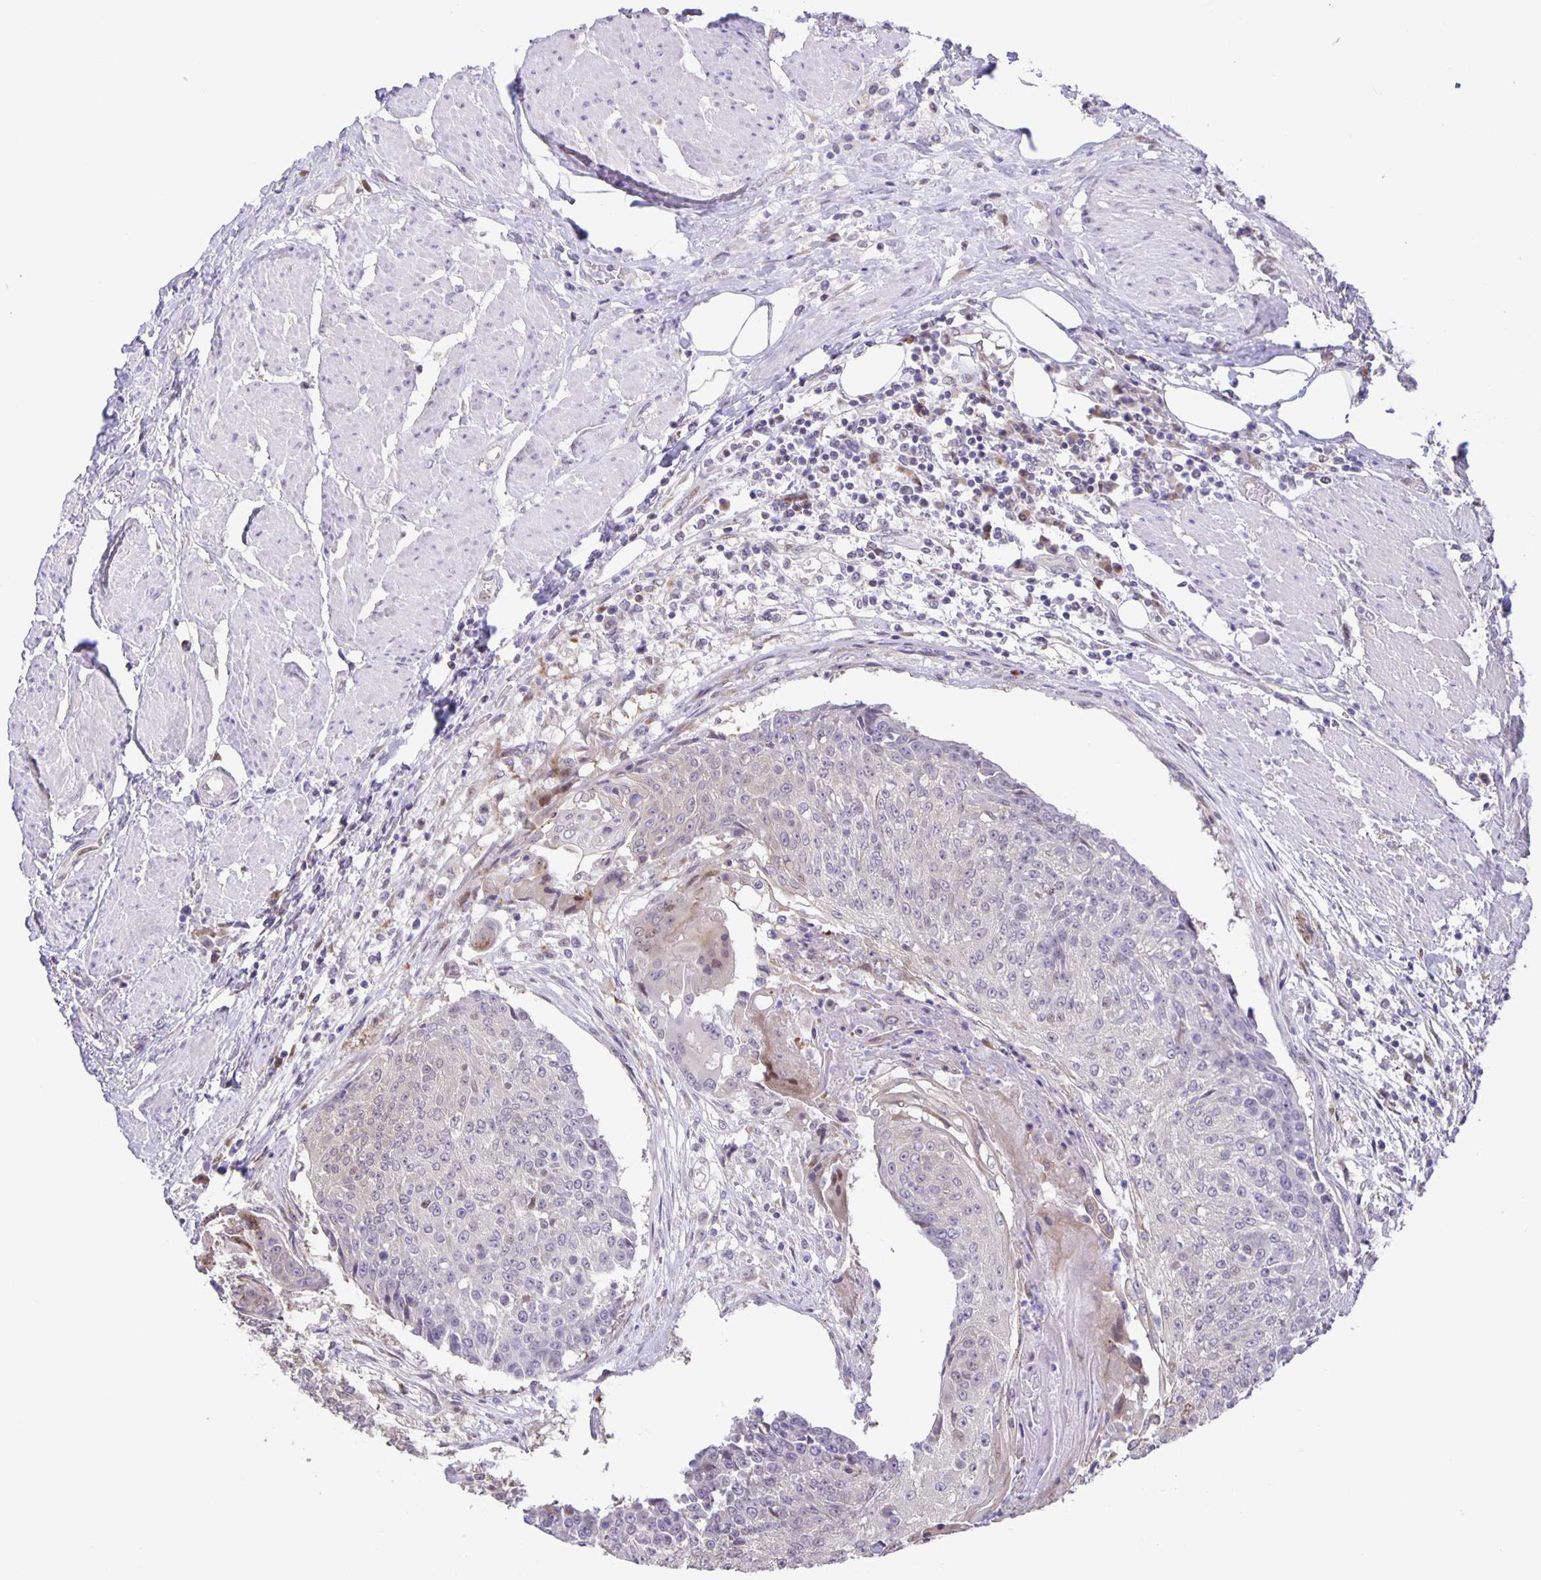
{"staining": {"intensity": "negative", "quantity": "none", "location": "none"}, "tissue": "urothelial cancer", "cell_type": "Tumor cells", "image_type": "cancer", "snomed": [{"axis": "morphology", "description": "Urothelial carcinoma, High grade"}, {"axis": "topography", "description": "Urinary bladder"}], "caption": "This is an immunohistochemistry (IHC) image of high-grade urothelial carcinoma. There is no positivity in tumor cells.", "gene": "MAPK12", "patient": {"sex": "female", "age": 63}}